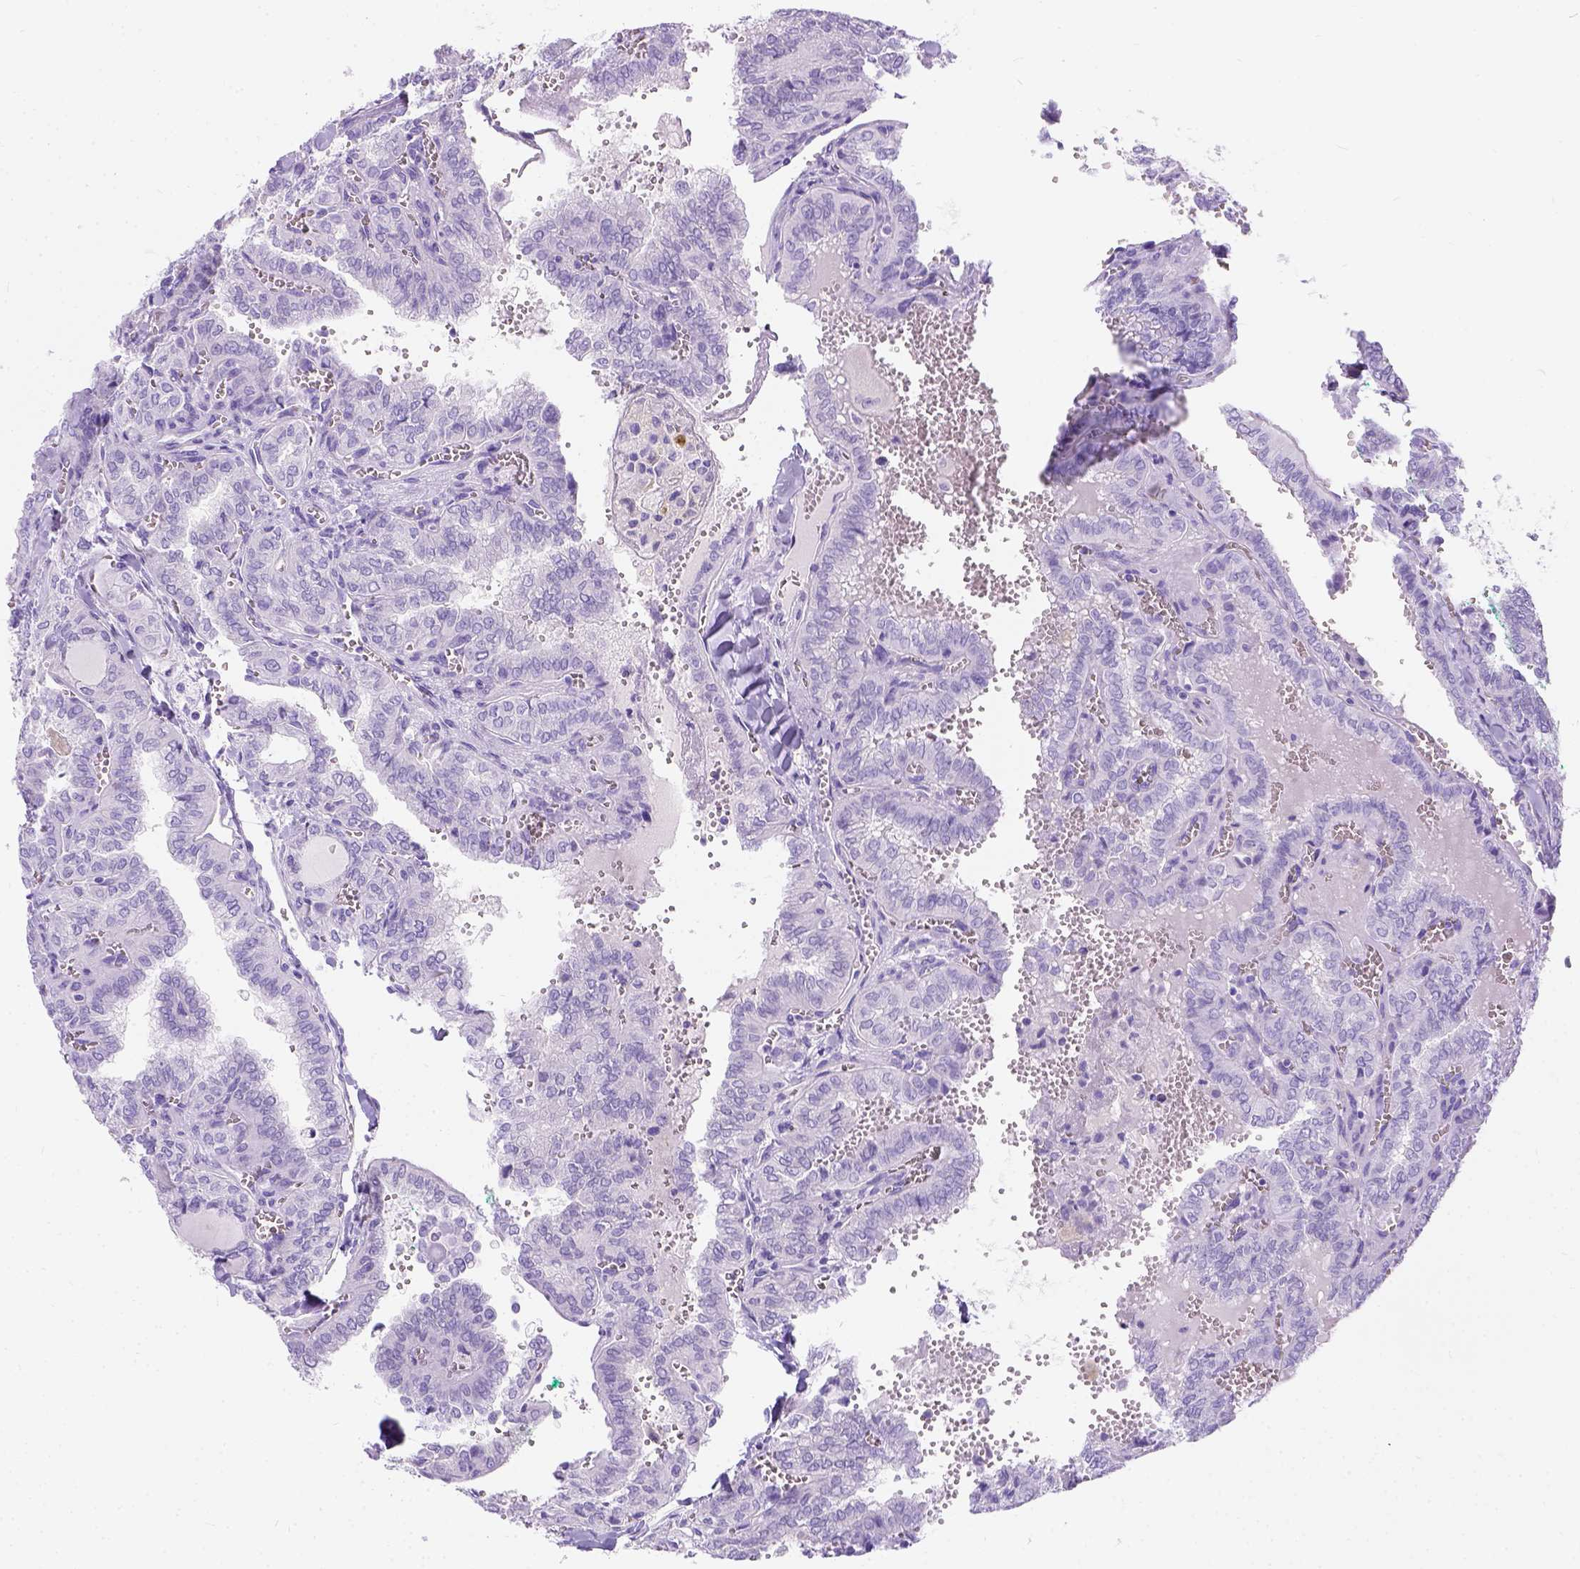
{"staining": {"intensity": "negative", "quantity": "none", "location": "none"}, "tissue": "thyroid cancer", "cell_type": "Tumor cells", "image_type": "cancer", "snomed": [{"axis": "morphology", "description": "Papillary adenocarcinoma, NOS"}, {"axis": "topography", "description": "Thyroid gland"}], "caption": "An IHC micrograph of thyroid papillary adenocarcinoma is shown. There is no staining in tumor cells of thyroid papillary adenocarcinoma.", "gene": "C7orf57", "patient": {"sex": "female", "age": 41}}